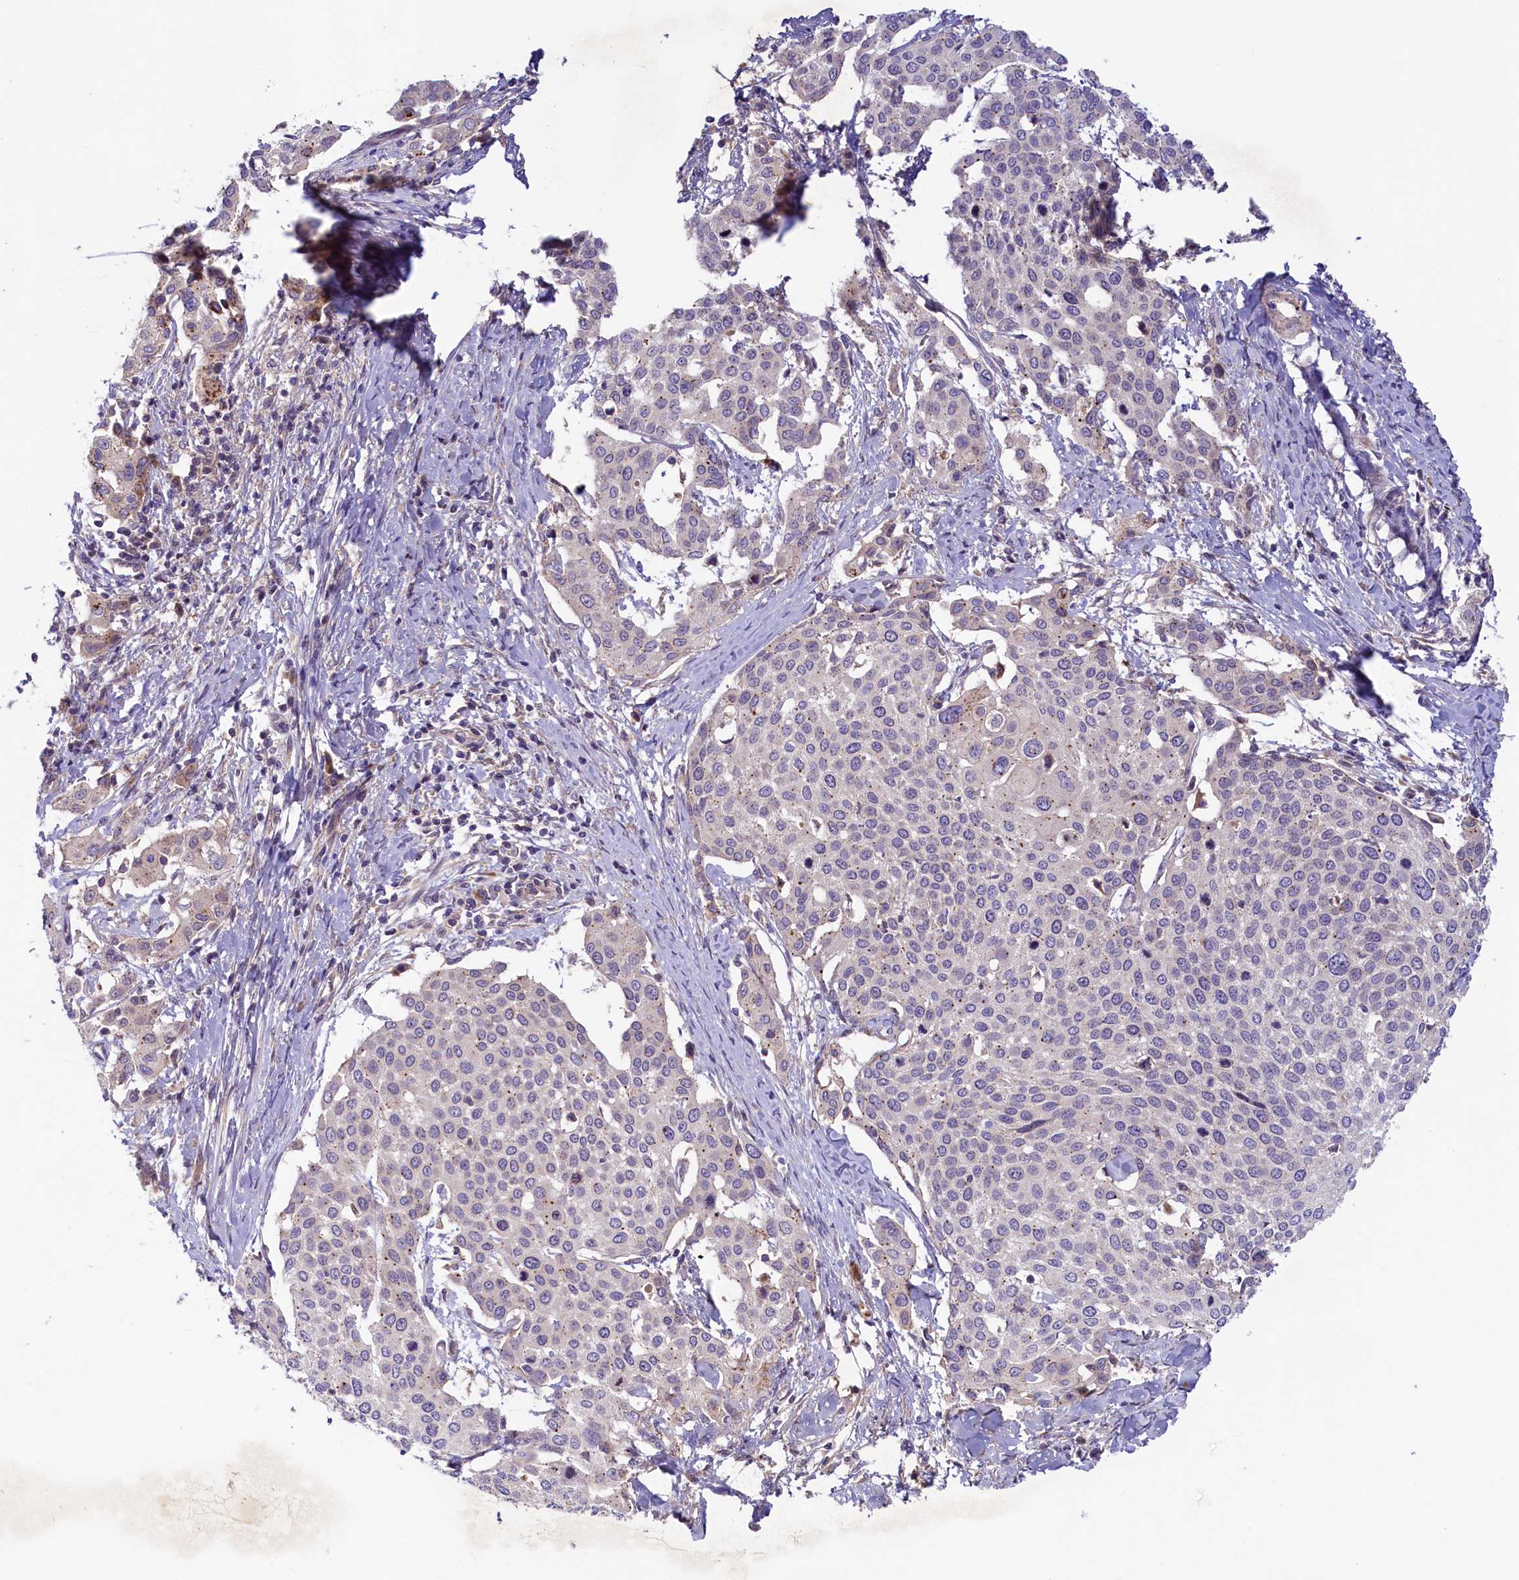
{"staining": {"intensity": "negative", "quantity": "none", "location": "none"}, "tissue": "cervical cancer", "cell_type": "Tumor cells", "image_type": "cancer", "snomed": [{"axis": "morphology", "description": "Squamous cell carcinoma, NOS"}, {"axis": "topography", "description": "Cervix"}], "caption": "The immunohistochemistry (IHC) photomicrograph has no significant expression in tumor cells of cervical cancer (squamous cell carcinoma) tissue.", "gene": "COG8", "patient": {"sex": "female", "age": 44}}